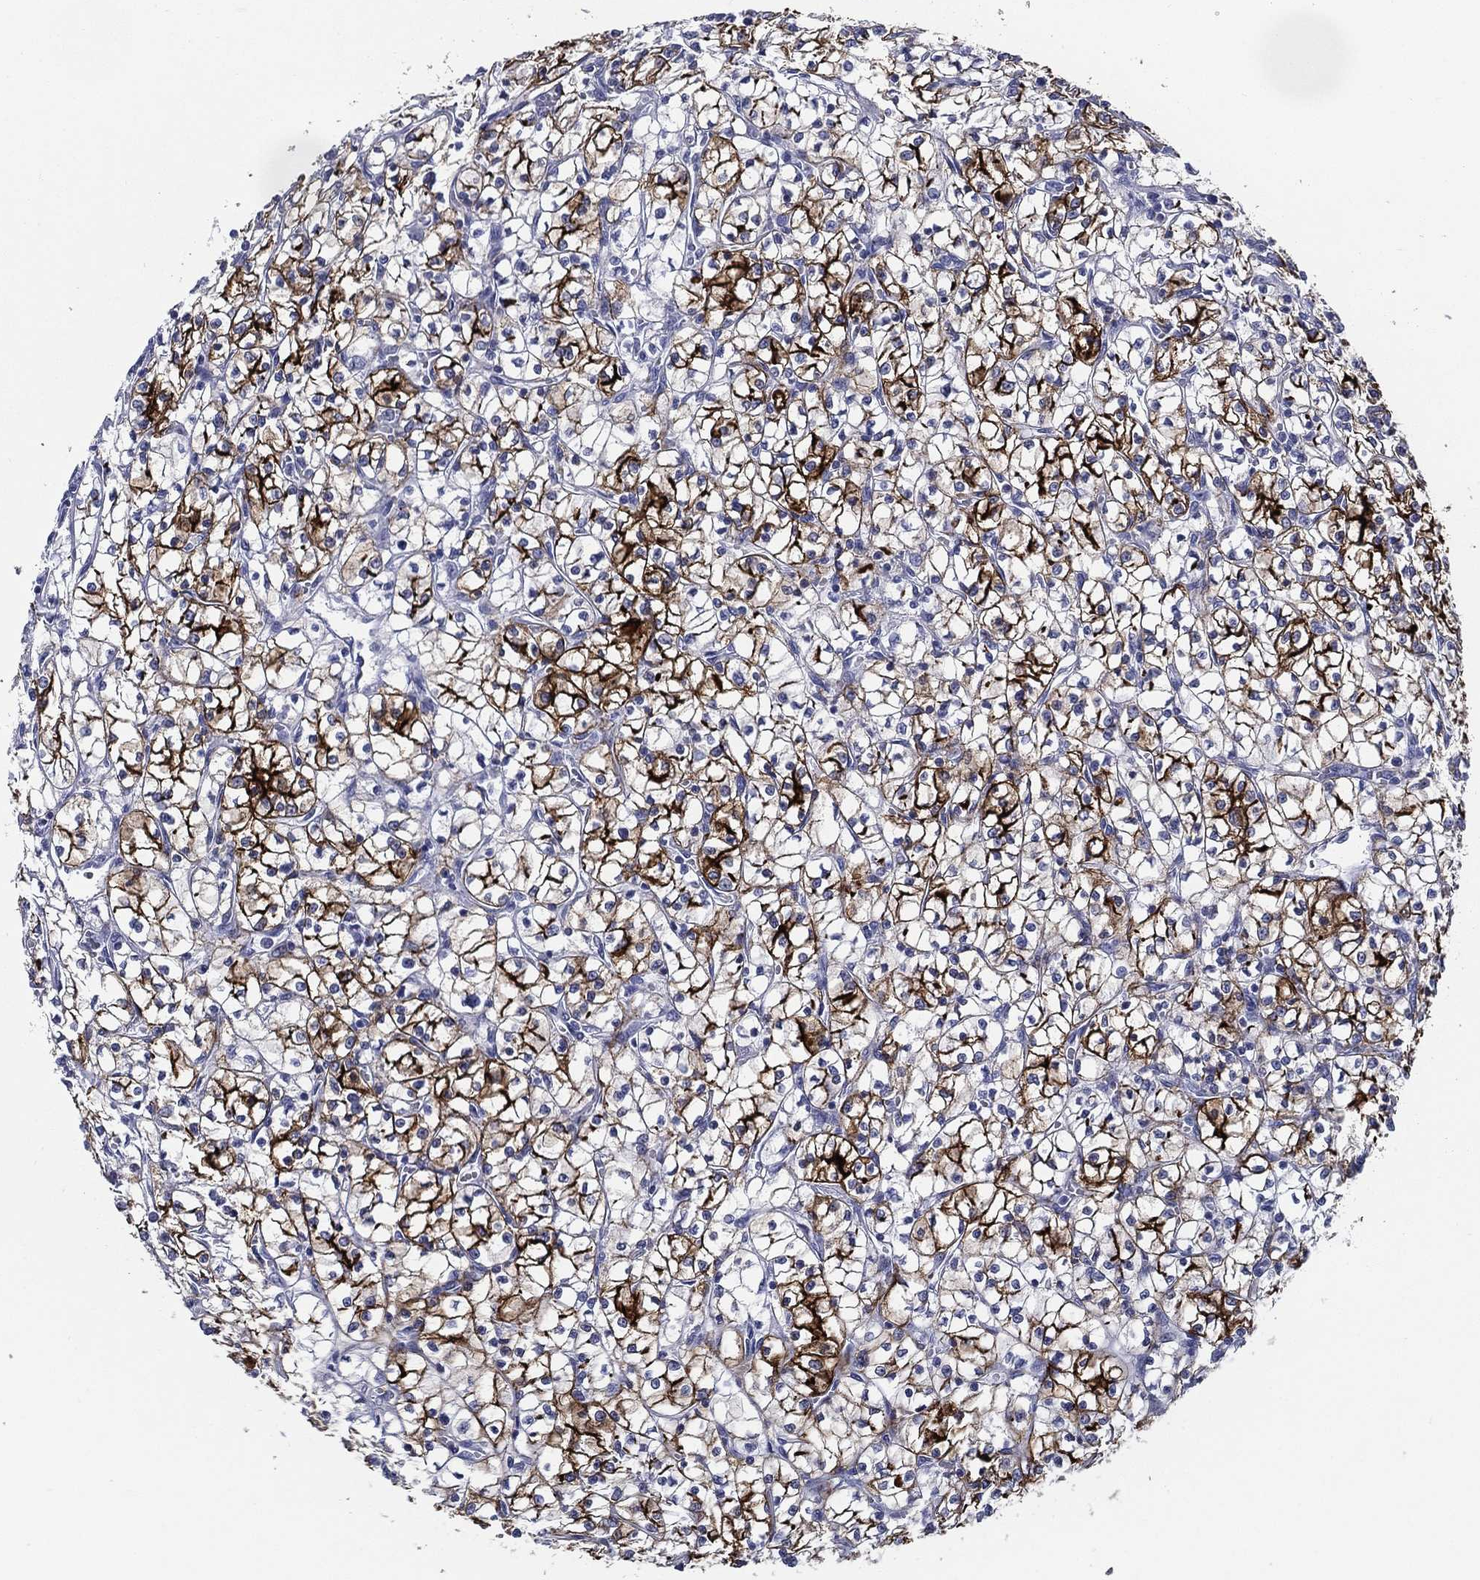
{"staining": {"intensity": "strong", "quantity": "<25%", "location": "cytoplasmic/membranous"}, "tissue": "renal cancer", "cell_type": "Tumor cells", "image_type": "cancer", "snomed": [{"axis": "morphology", "description": "Adenocarcinoma, NOS"}, {"axis": "topography", "description": "Kidney"}], "caption": "Renal cancer (adenocarcinoma) tissue displays strong cytoplasmic/membranous staining in approximately <25% of tumor cells, visualized by immunohistochemistry. (Brightfield microscopy of DAB IHC at high magnification).", "gene": "ACE2", "patient": {"sex": "female", "age": 64}}